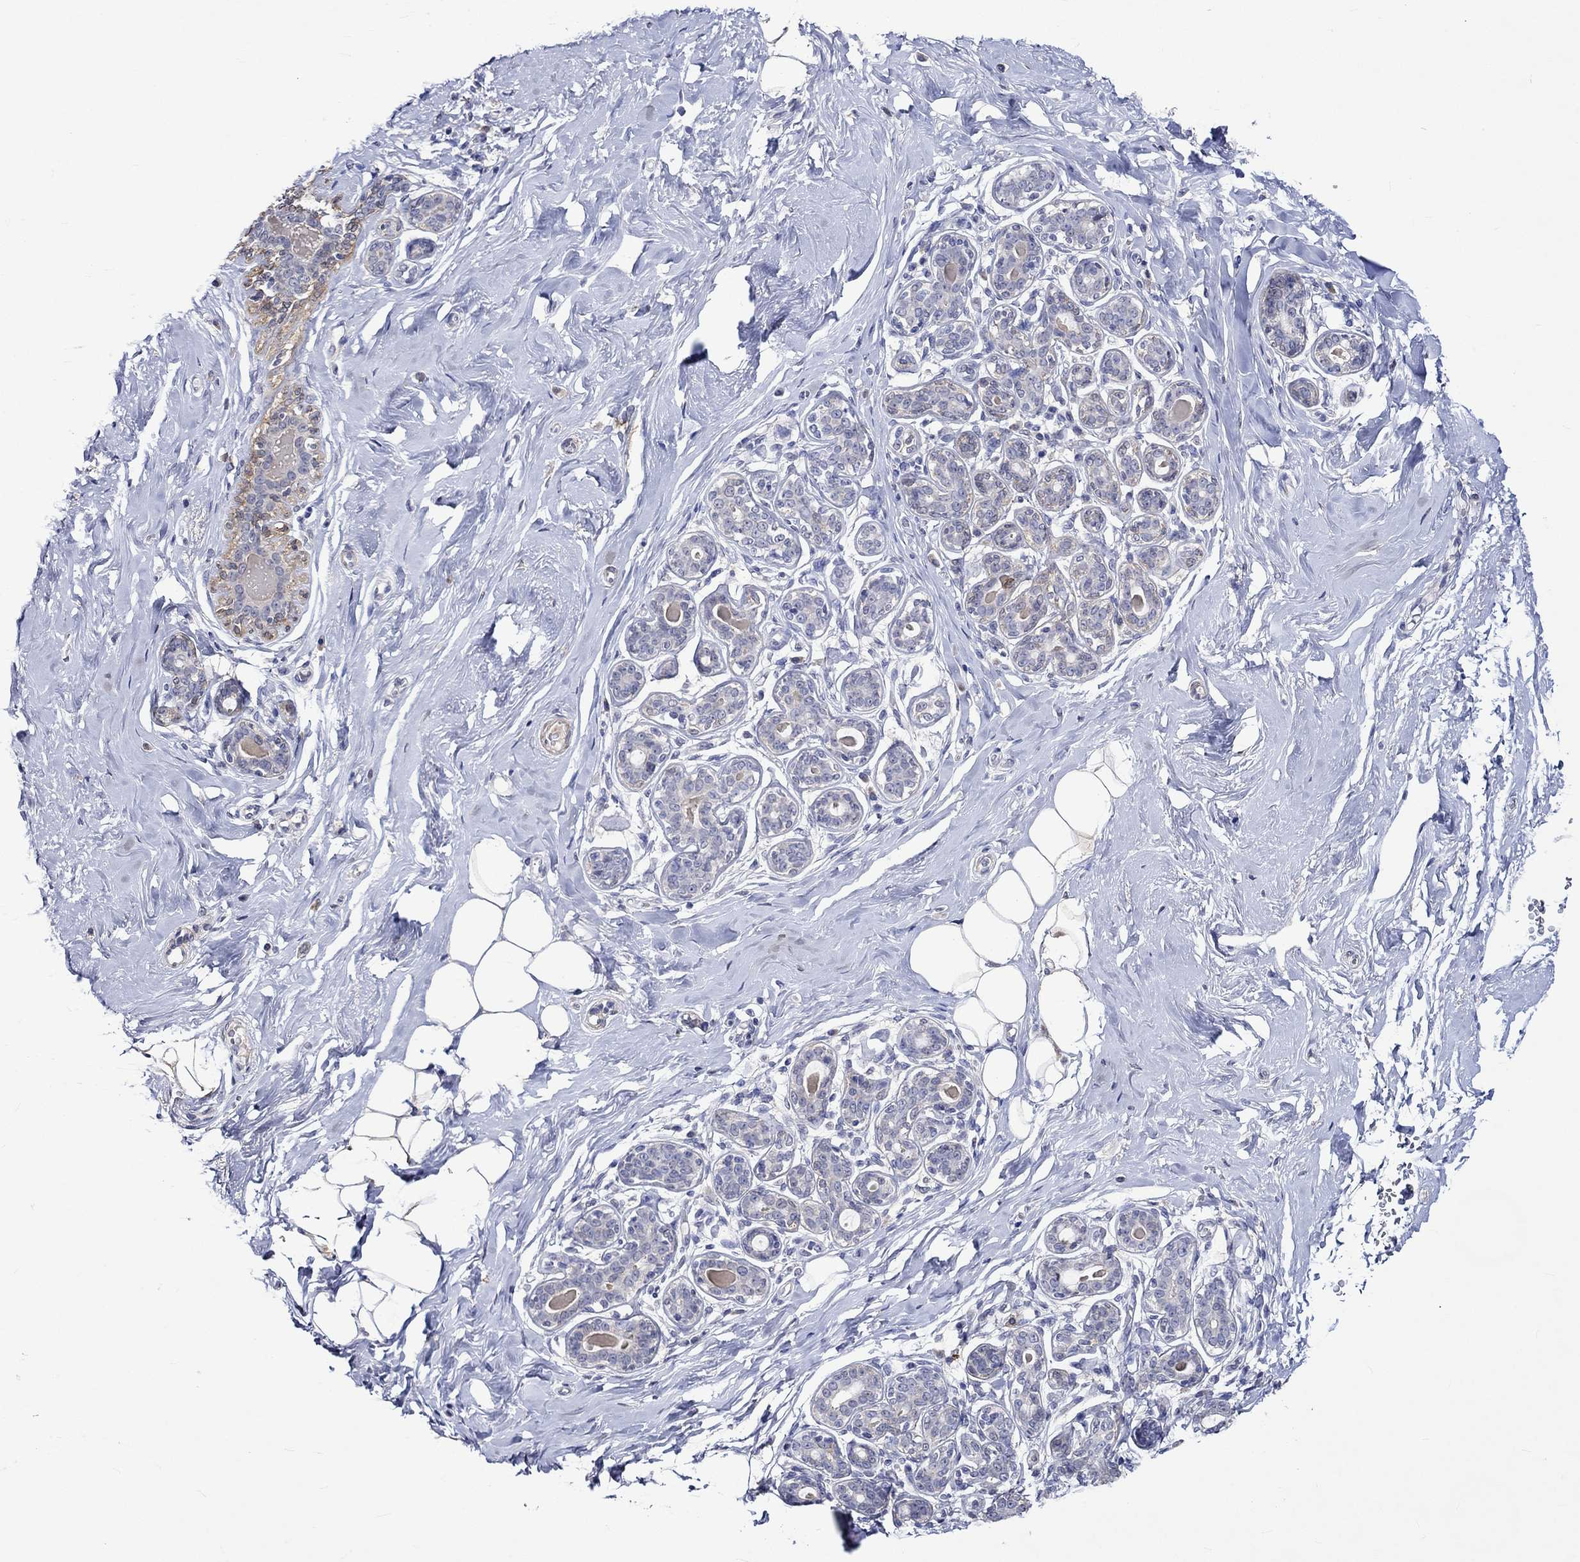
{"staining": {"intensity": "negative", "quantity": "none", "location": "none"}, "tissue": "breast", "cell_type": "Adipocytes", "image_type": "normal", "snomed": [{"axis": "morphology", "description": "Normal tissue, NOS"}, {"axis": "topography", "description": "Skin"}, {"axis": "topography", "description": "Breast"}], "caption": "This photomicrograph is of normal breast stained with IHC to label a protein in brown with the nuclei are counter-stained blue. There is no staining in adipocytes.", "gene": "CRYAB", "patient": {"sex": "female", "age": 43}}